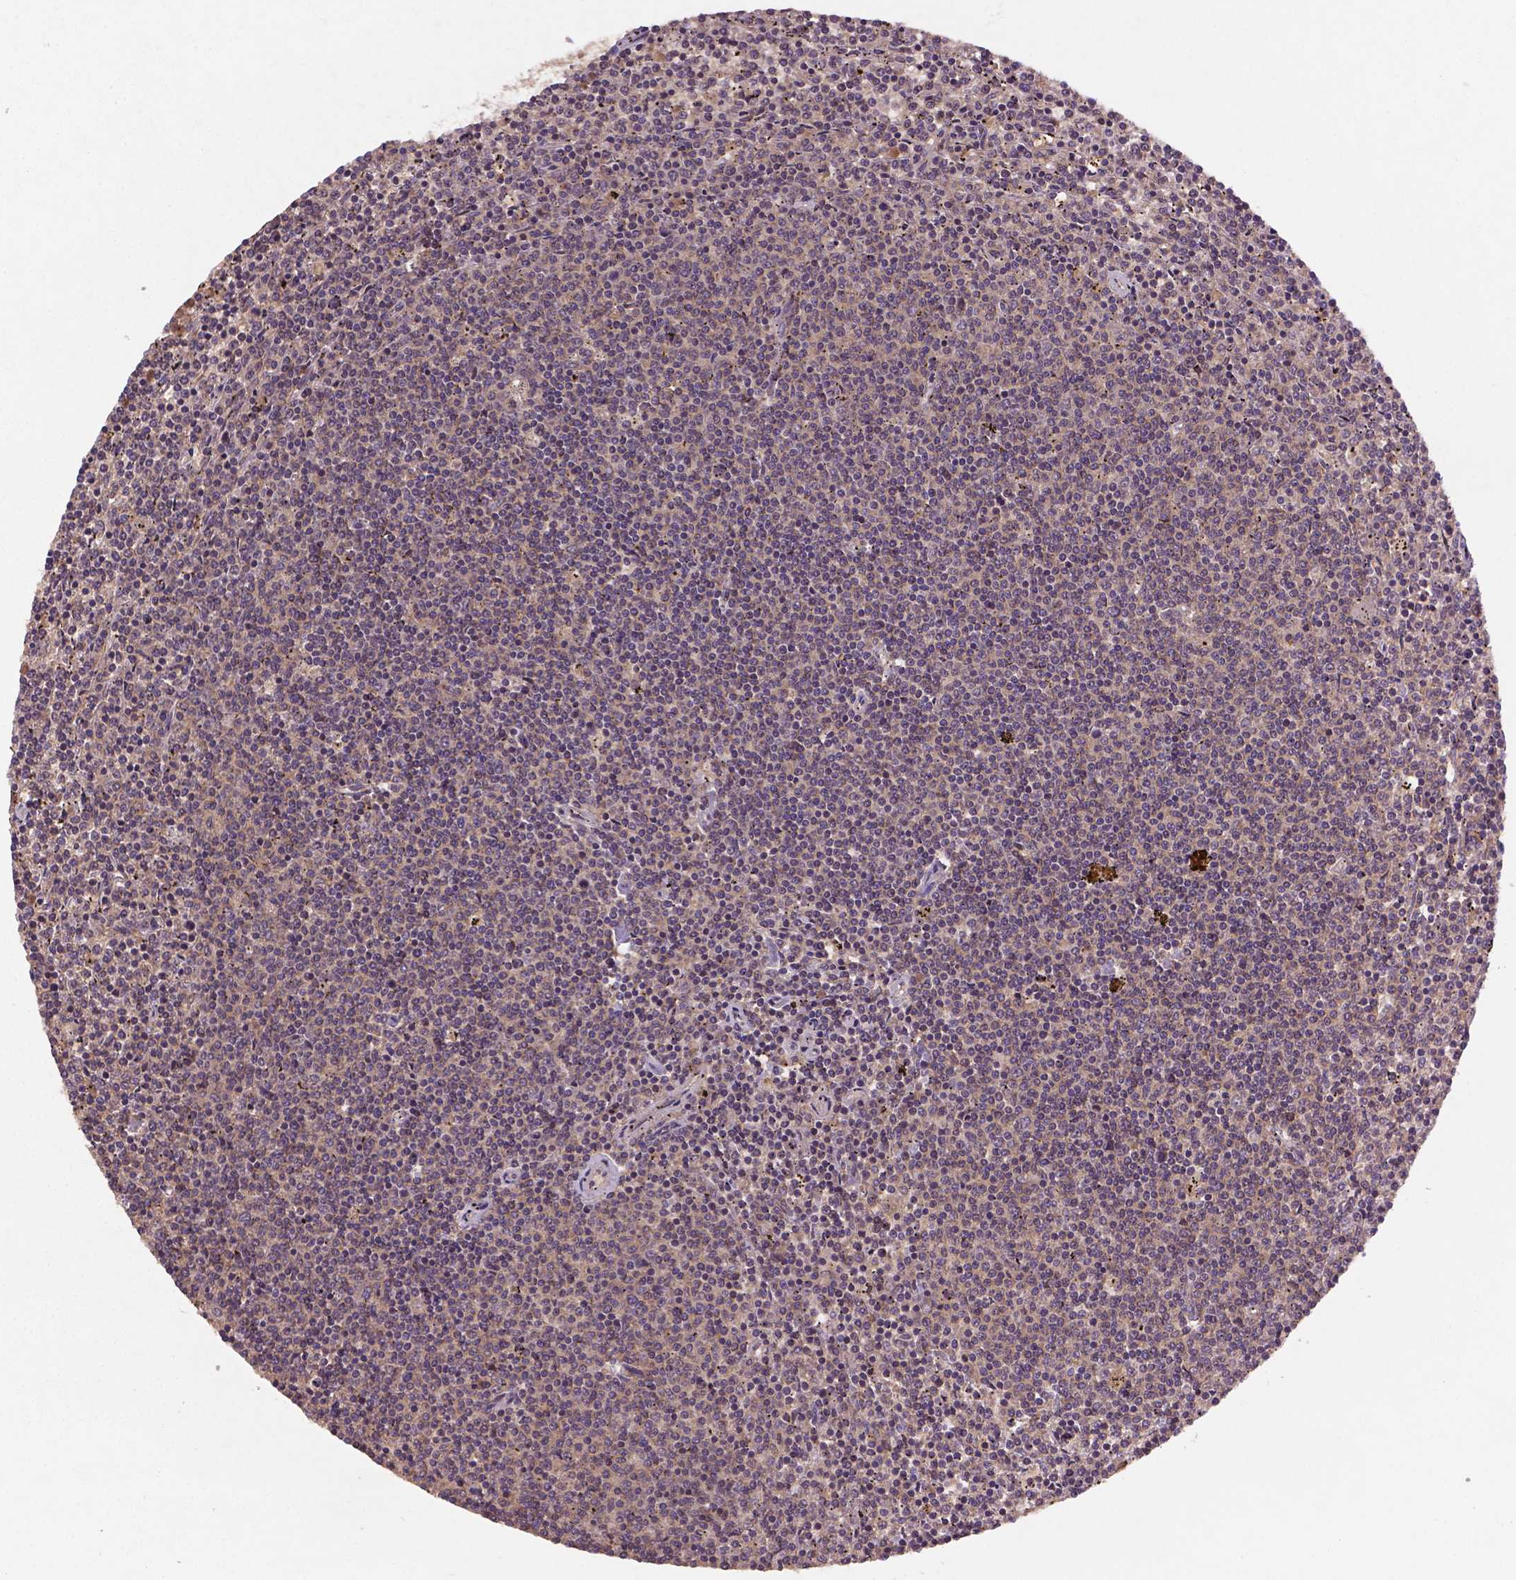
{"staining": {"intensity": "negative", "quantity": "none", "location": "none"}, "tissue": "lymphoma", "cell_type": "Tumor cells", "image_type": "cancer", "snomed": [{"axis": "morphology", "description": "Malignant lymphoma, non-Hodgkin's type, Low grade"}, {"axis": "topography", "description": "Spleen"}], "caption": "Immunohistochemical staining of lymphoma exhibits no significant positivity in tumor cells. The staining is performed using DAB (3,3'-diaminobenzidine) brown chromogen with nuclei counter-stained in using hematoxylin.", "gene": "NIPAL2", "patient": {"sex": "female", "age": 50}}